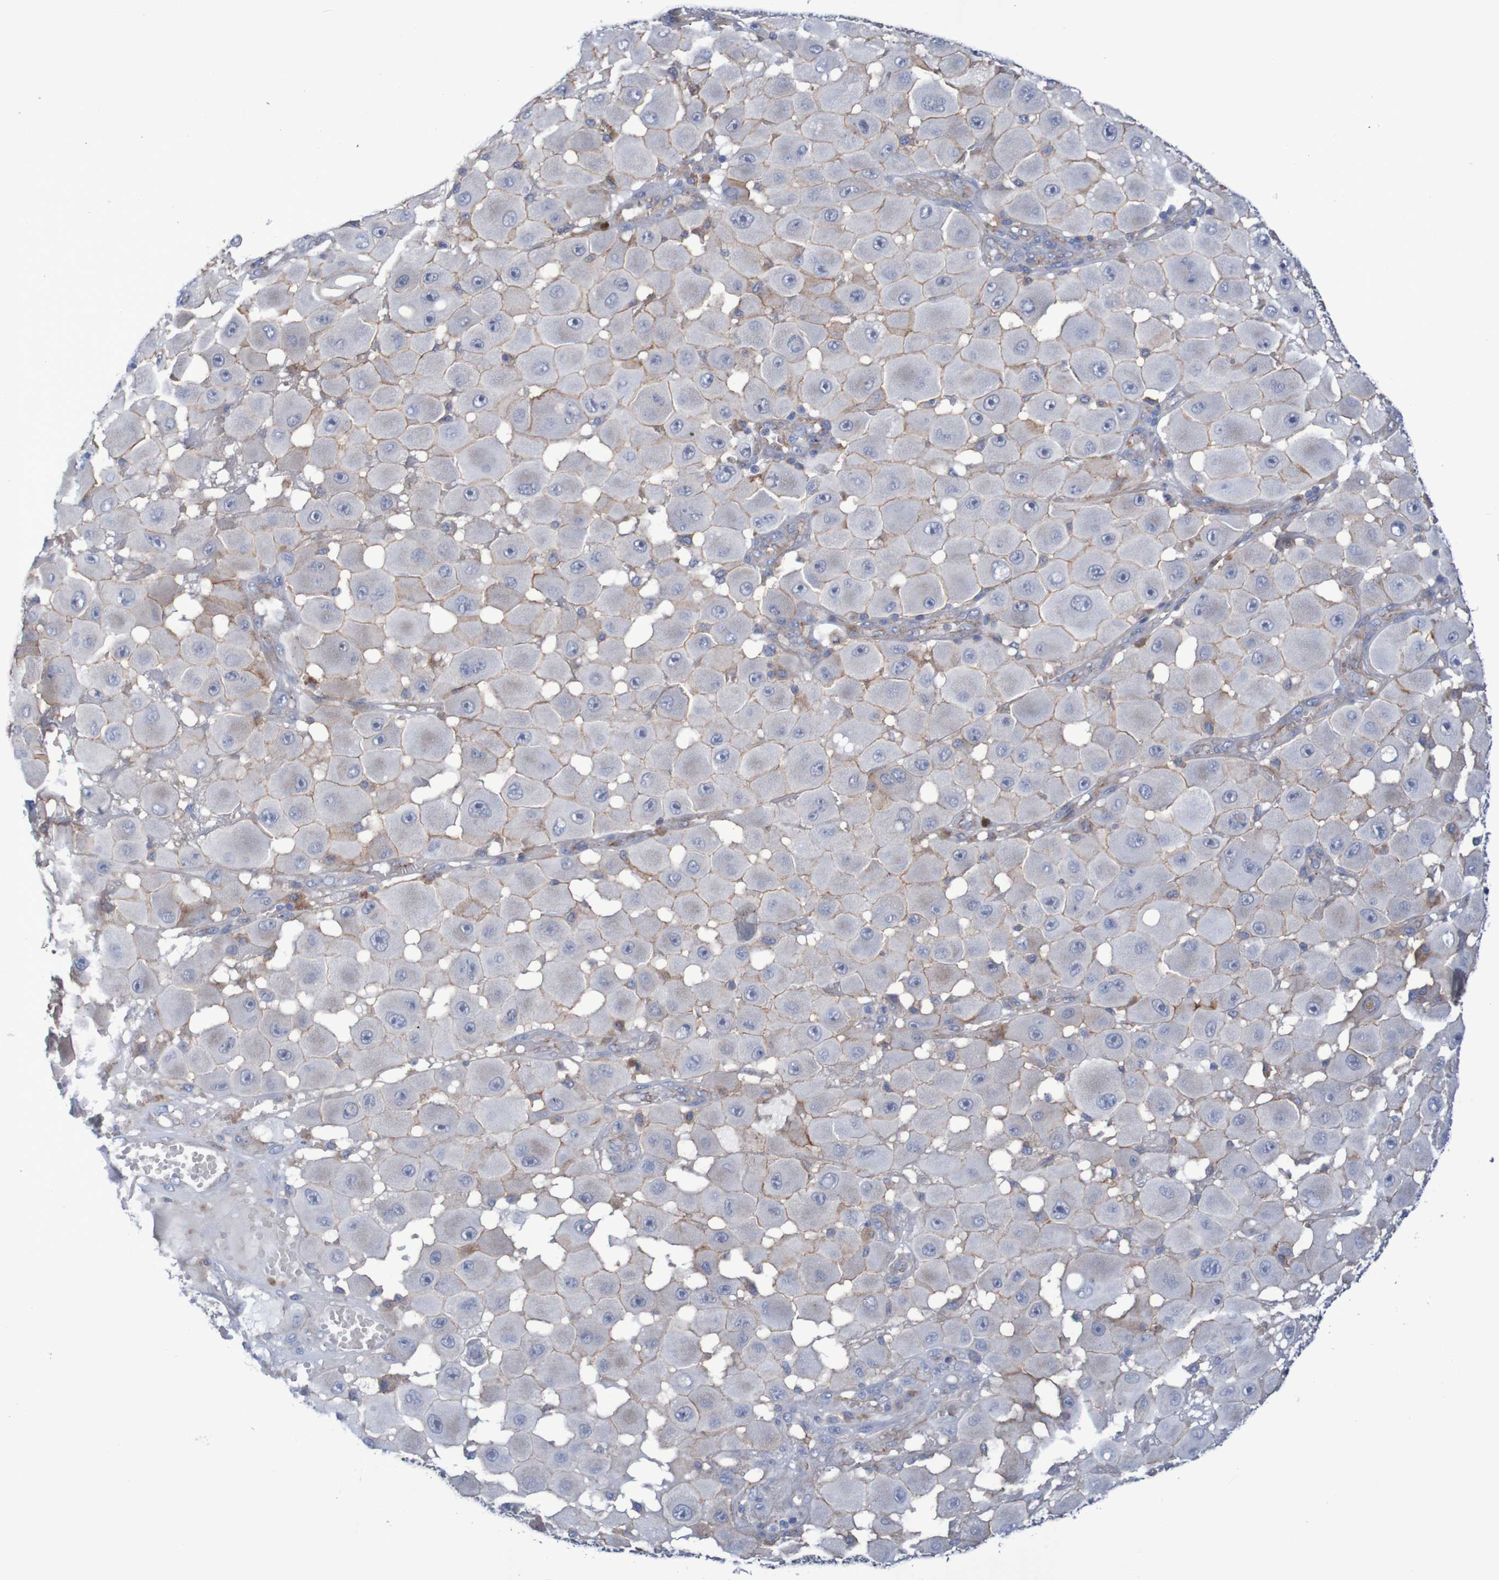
{"staining": {"intensity": "weak", "quantity": "25%-75%", "location": "cytoplasmic/membranous"}, "tissue": "melanoma", "cell_type": "Tumor cells", "image_type": "cancer", "snomed": [{"axis": "morphology", "description": "Malignant melanoma, NOS"}, {"axis": "topography", "description": "Skin"}], "caption": "Immunohistochemistry photomicrograph of neoplastic tissue: melanoma stained using IHC reveals low levels of weak protein expression localized specifically in the cytoplasmic/membranous of tumor cells, appearing as a cytoplasmic/membranous brown color.", "gene": "NECTIN2", "patient": {"sex": "female", "age": 81}}